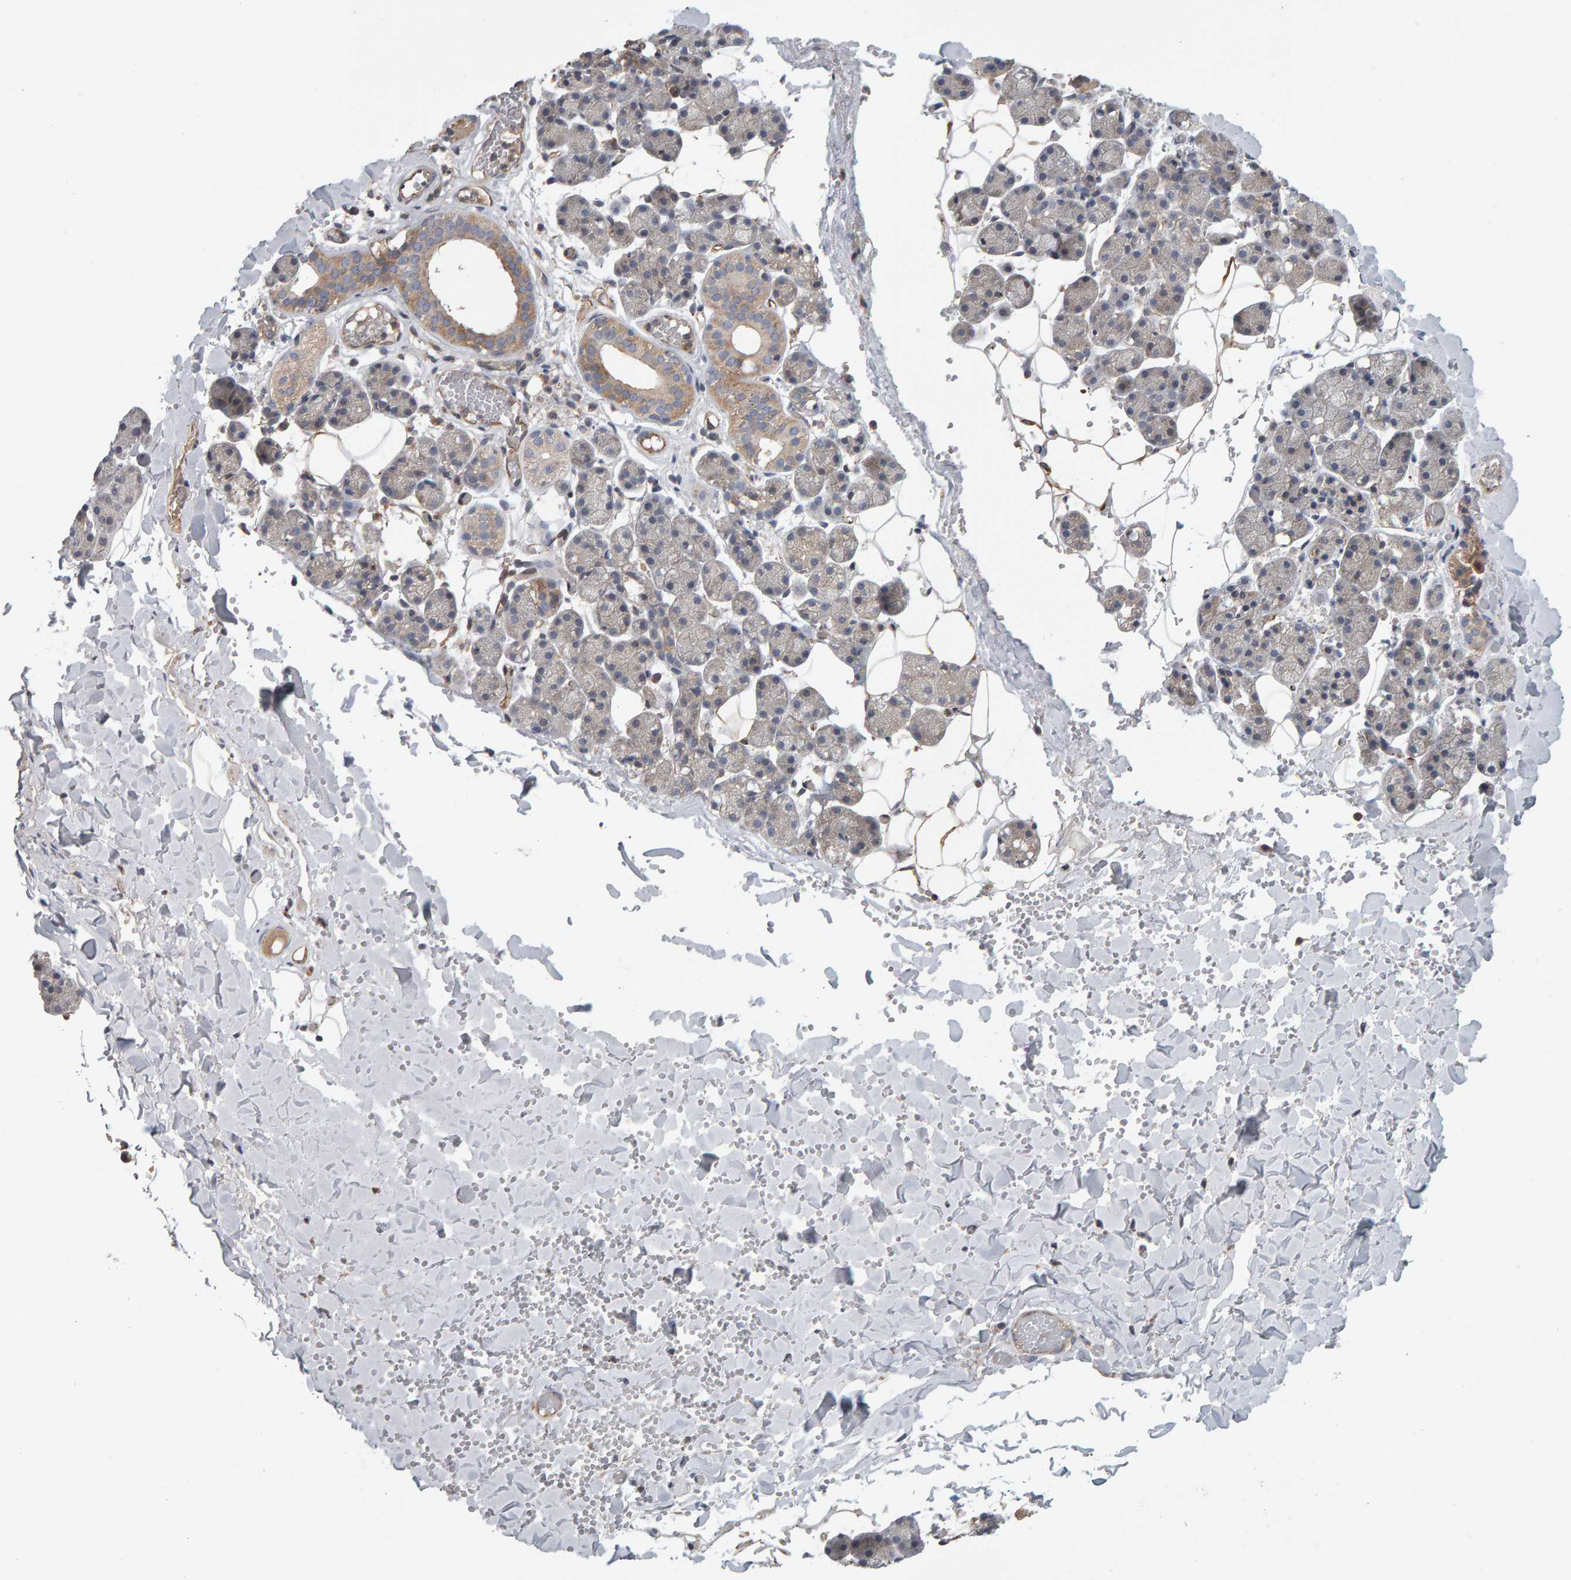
{"staining": {"intensity": "moderate", "quantity": "<25%", "location": "cytoplasmic/membranous"}, "tissue": "salivary gland", "cell_type": "Glandular cells", "image_type": "normal", "snomed": [{"axis": "morphology", "description": "Normal tissue, NOS"}, {"axis": "topography", "description": "Salivary gland"}], "caption": "A photomicrograph of salivary gland stained for a protein shows moderate cytoplasmic/membranous brown staining in glandular cells. The staining was performed using DAB (3,3'-diaminobenzidine) to visualize the protein expression in brown, while the nuclei were stained in blue with hematoxylin (Magnification: 20x).", "gene": "C9orf72", "patient": {"sex": "female", "age": 33}}